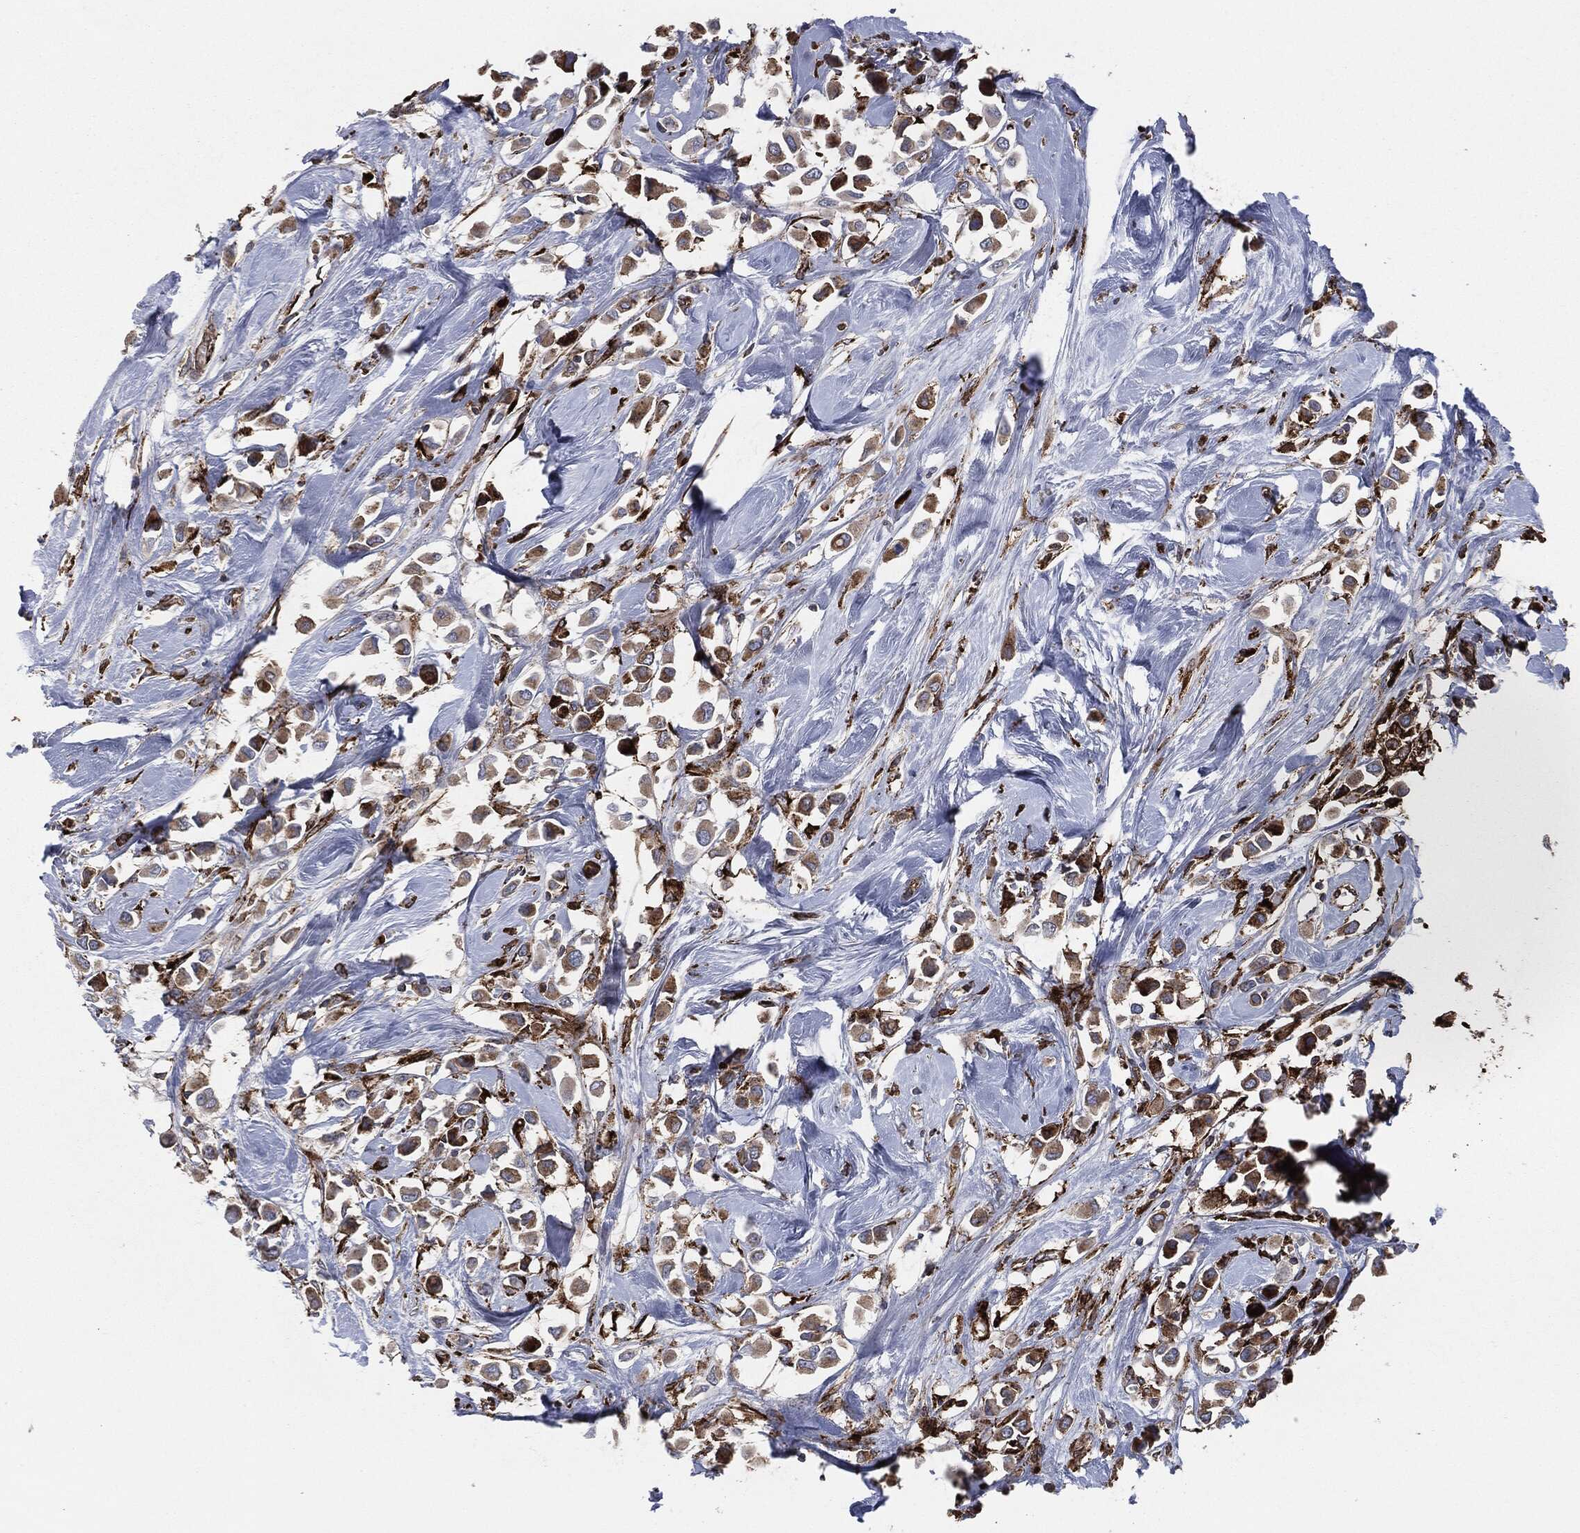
{"staining": {"intensity": "strong", "quantity": "25%-75%", "location": "cytoplasmic/membranous"}, "tissue": "breast cancer", "cell_type": "Tumor cells", "image_type": "cancer", "snomed": [{"axis": "morphology", "description": "Duct carcinoma"}, {"axis": "topography", "description": "Breast"}], "caption": "Human breast cancer stained with a brown dye exhibits strong cytoplasmic/membranous positive staining in about 25%-75% of tumor cells.", "gene": "CALR", "patient": {"sex": "female", "age": 61}}